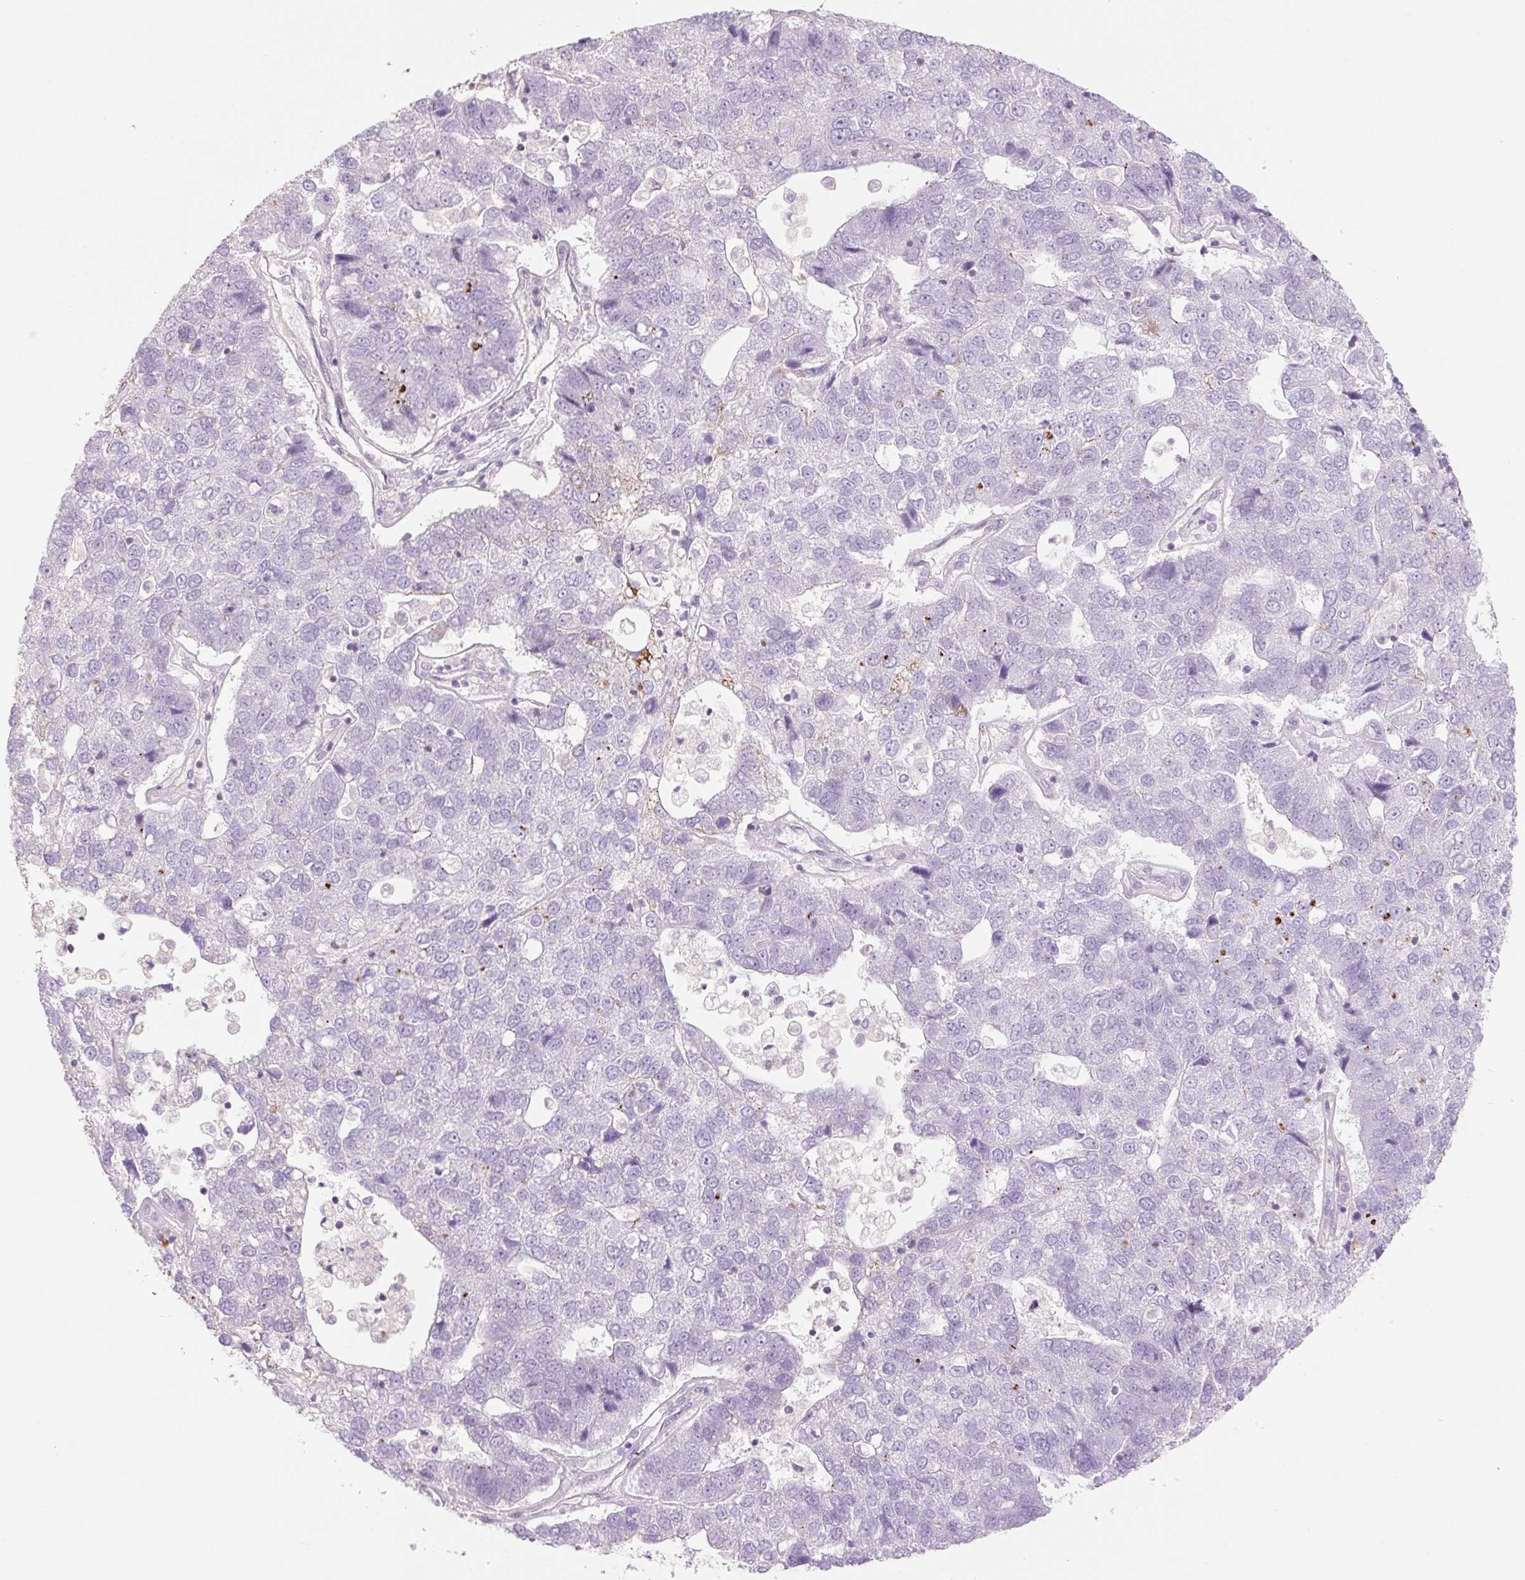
{"staining": {"intensity": "negative", "quantity": "none", "location": "none"}, "tissue": "pancreatic cancer", "cell_type": "Tumor cells", "image_type": "cancer", "snomed": [{"axis": "morphology", "description": "Adenocarcinoma, NOS"}, {"axis": "topography", "description": "Pancreas"}], "caption": "The image exhibits no staining of tumor cells in pancreatic cancer (adenocarcinoma).", "gene": "ZNF552", "patient": {"sex": "female", "age": 61}}